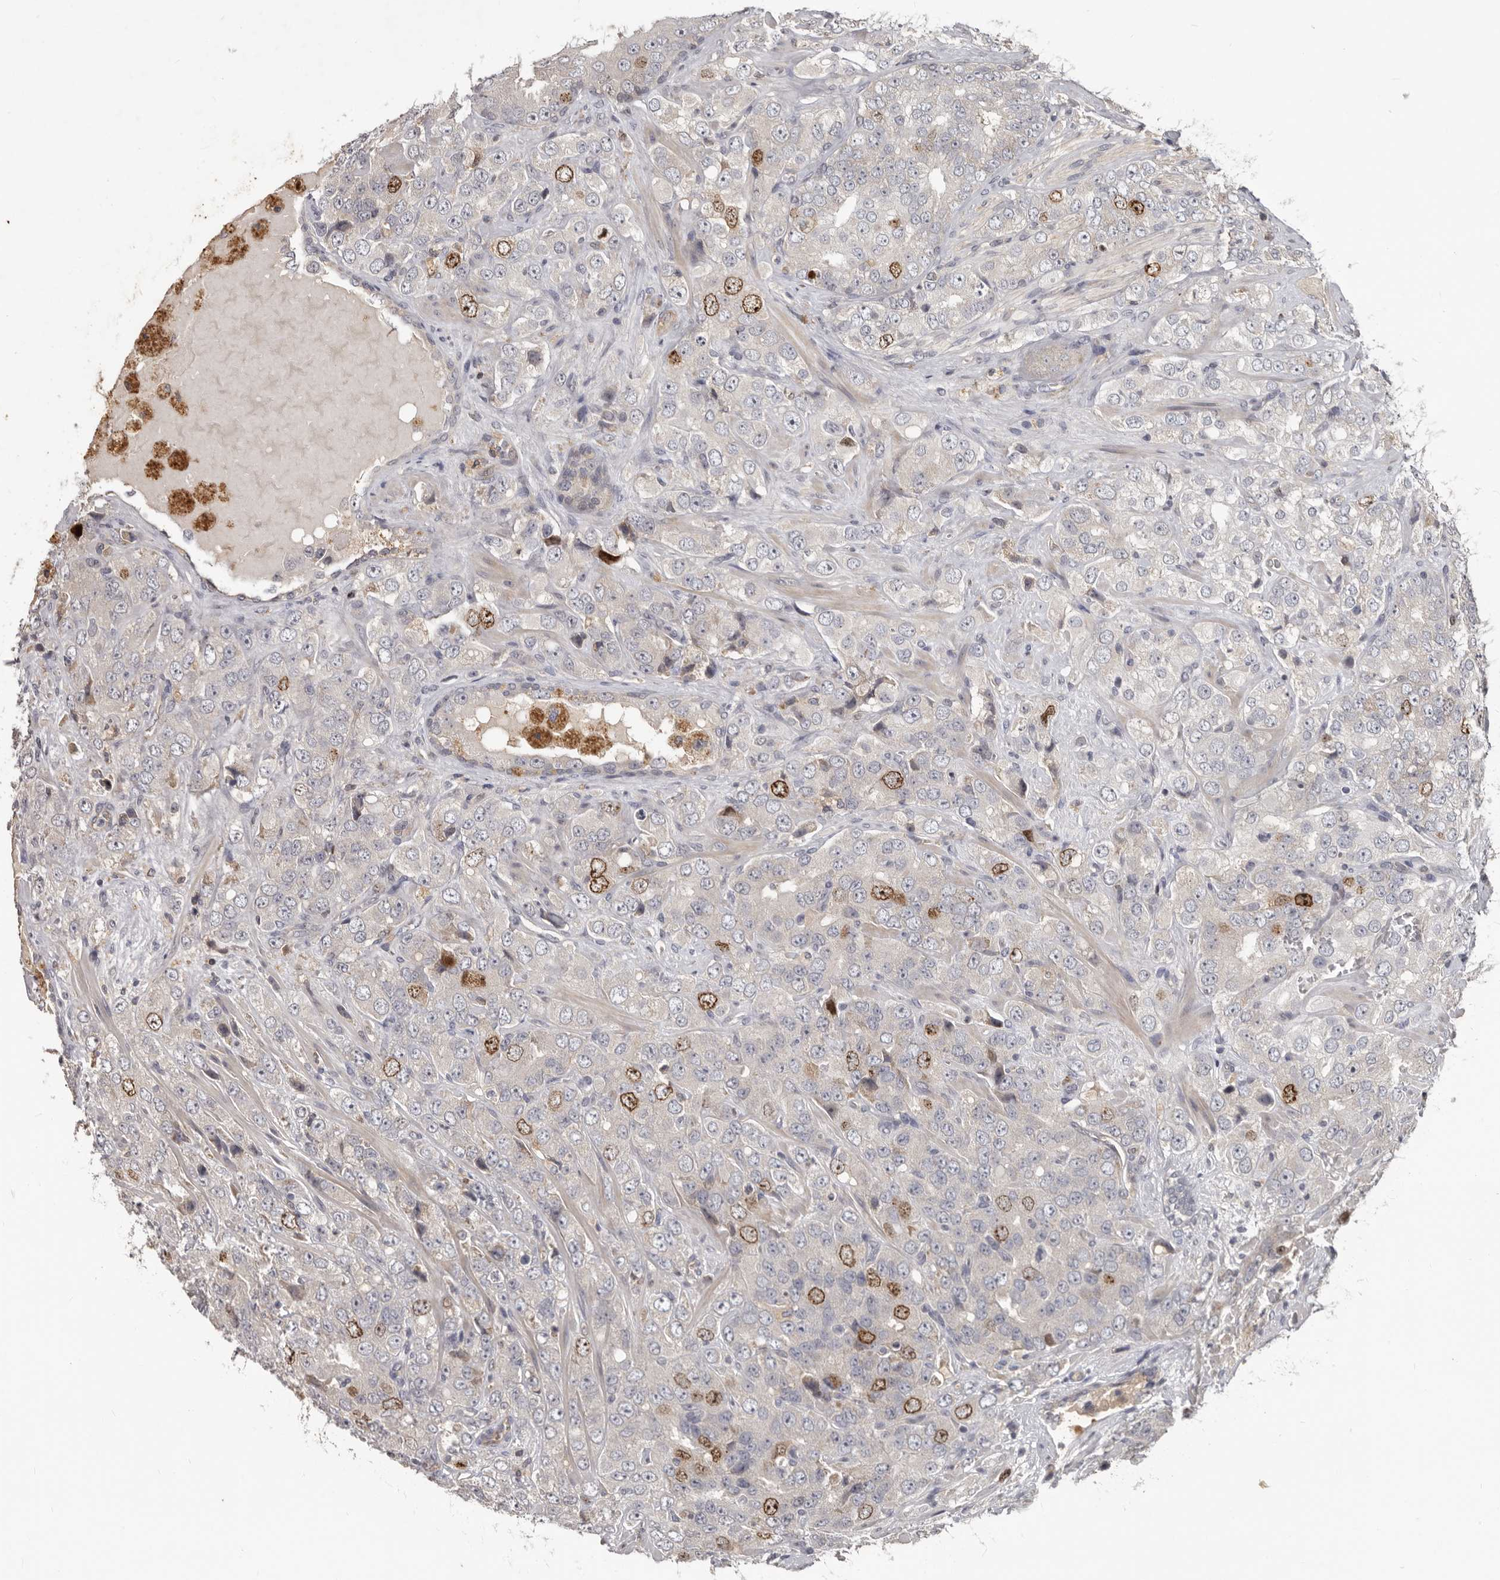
{"staining": {"intensity": "strong", "quantity": "<25%", "location": "nuclear"}, "tissue": "prostate cancer", "cell_type": "Tumor cells", "image_type": "cancer", "snomed": [{"axis": "morphology", "description": "Adenocarcinoma, High grade"}, {"axis": "topography", "description": "Prostate"}], "caption": "A micrograph of prostate adenocarcinoma (high-grade) stained for a protein displays strong nuclear brown staining in tumor cells.", "gene": "CDCA8", "patient": {"sex": "male", "age": 58}}